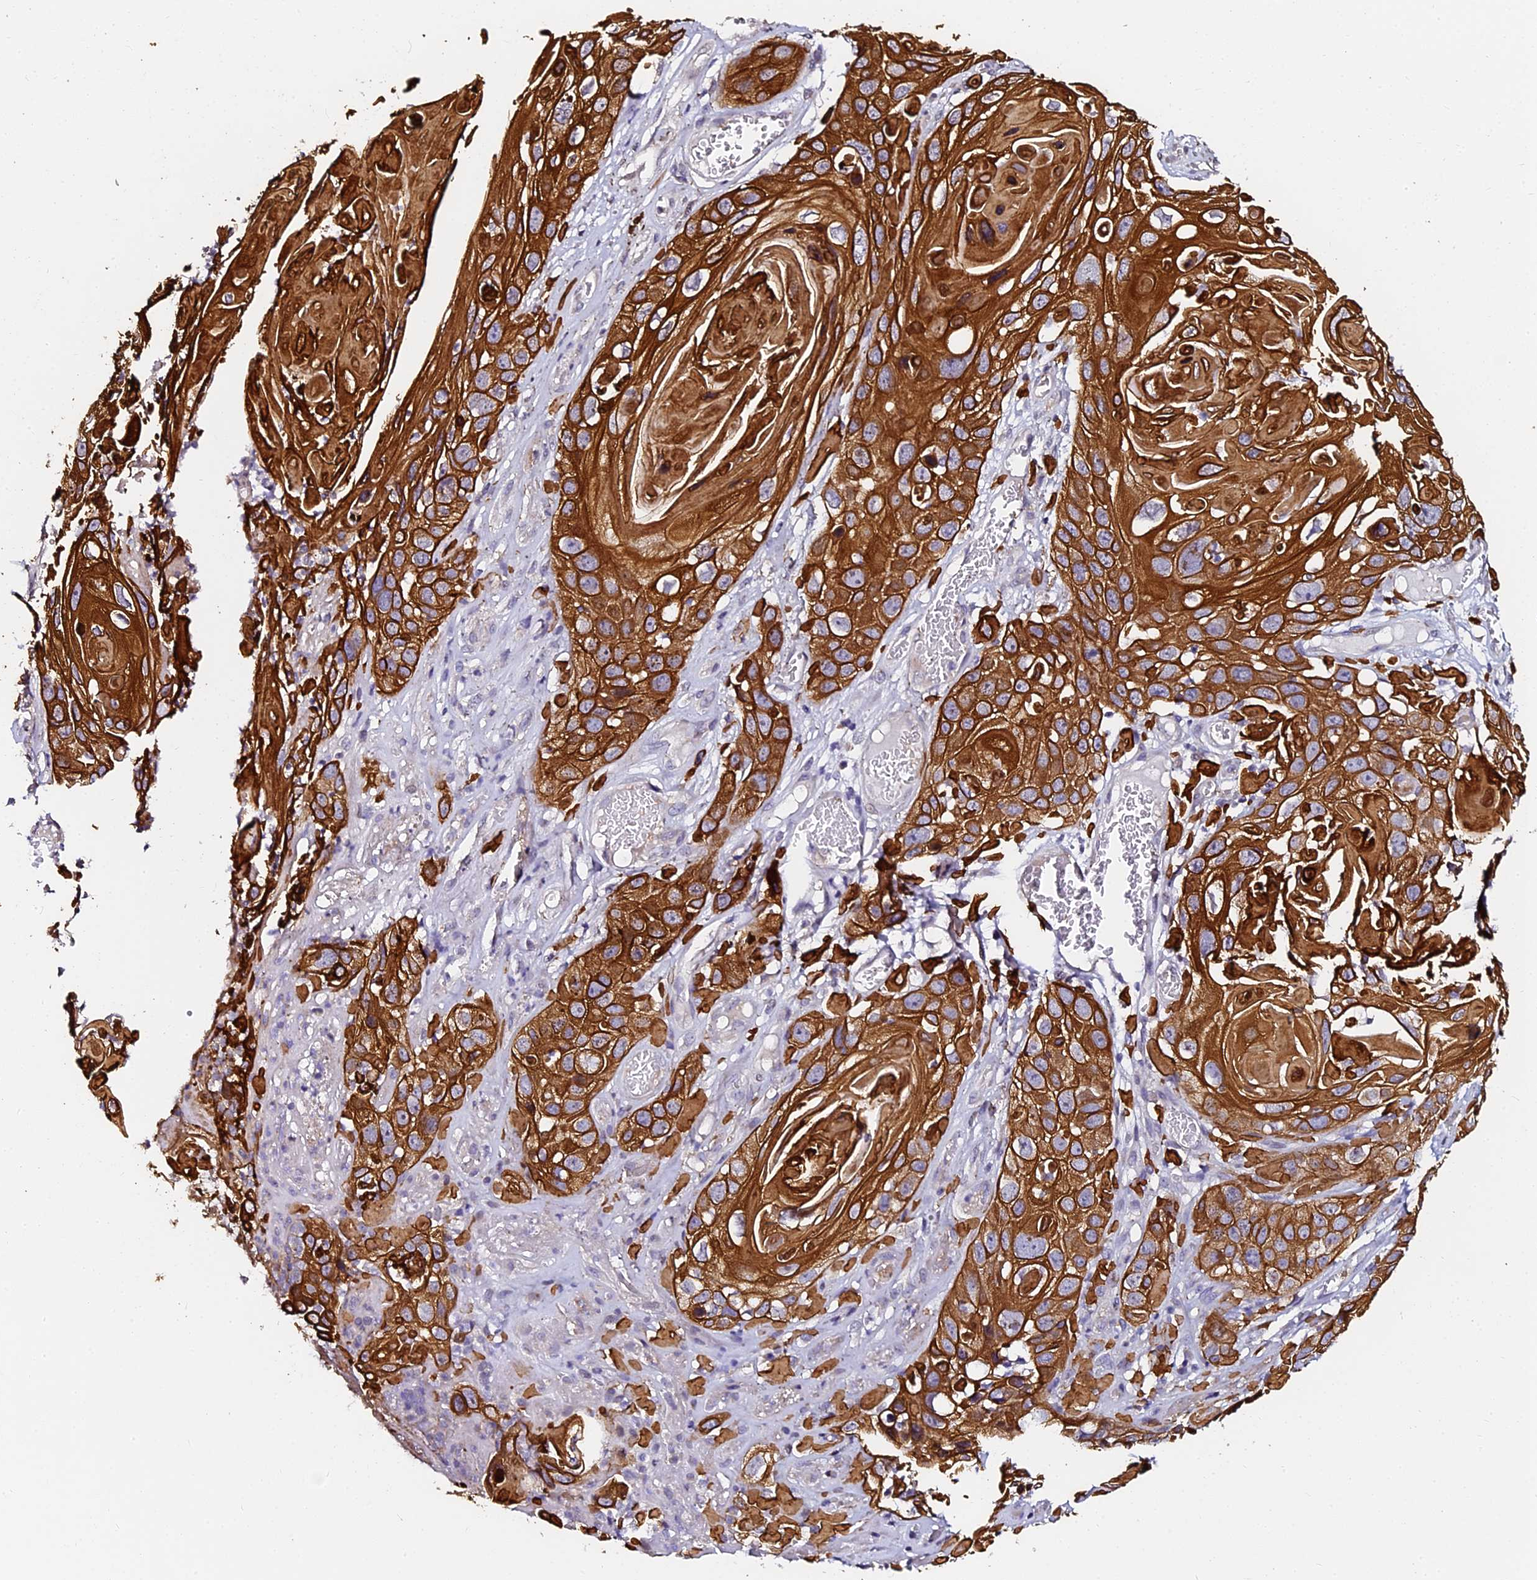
{"staining": {"intensity": "strong", "quantity": ">75%", "location": "cytoplasmic/membranous"}, "tissue": "skin cancer", "cell_type": "Tumor cells", "image_type": "cancer", "snomed": [{"axis": "morphology", "description": "Squamous cell carcinoma, NOS"}, {"axis": "topography", "description": "Skin"}], "caption": "Strong cytoplasmic/membranous expression for a protein is seen in about >75% of tumor cells of skin cancer (squamous cell carcinoma) using IHC.", "gene": "GPN3", "patient": {"sex": "male", "age": 55}}